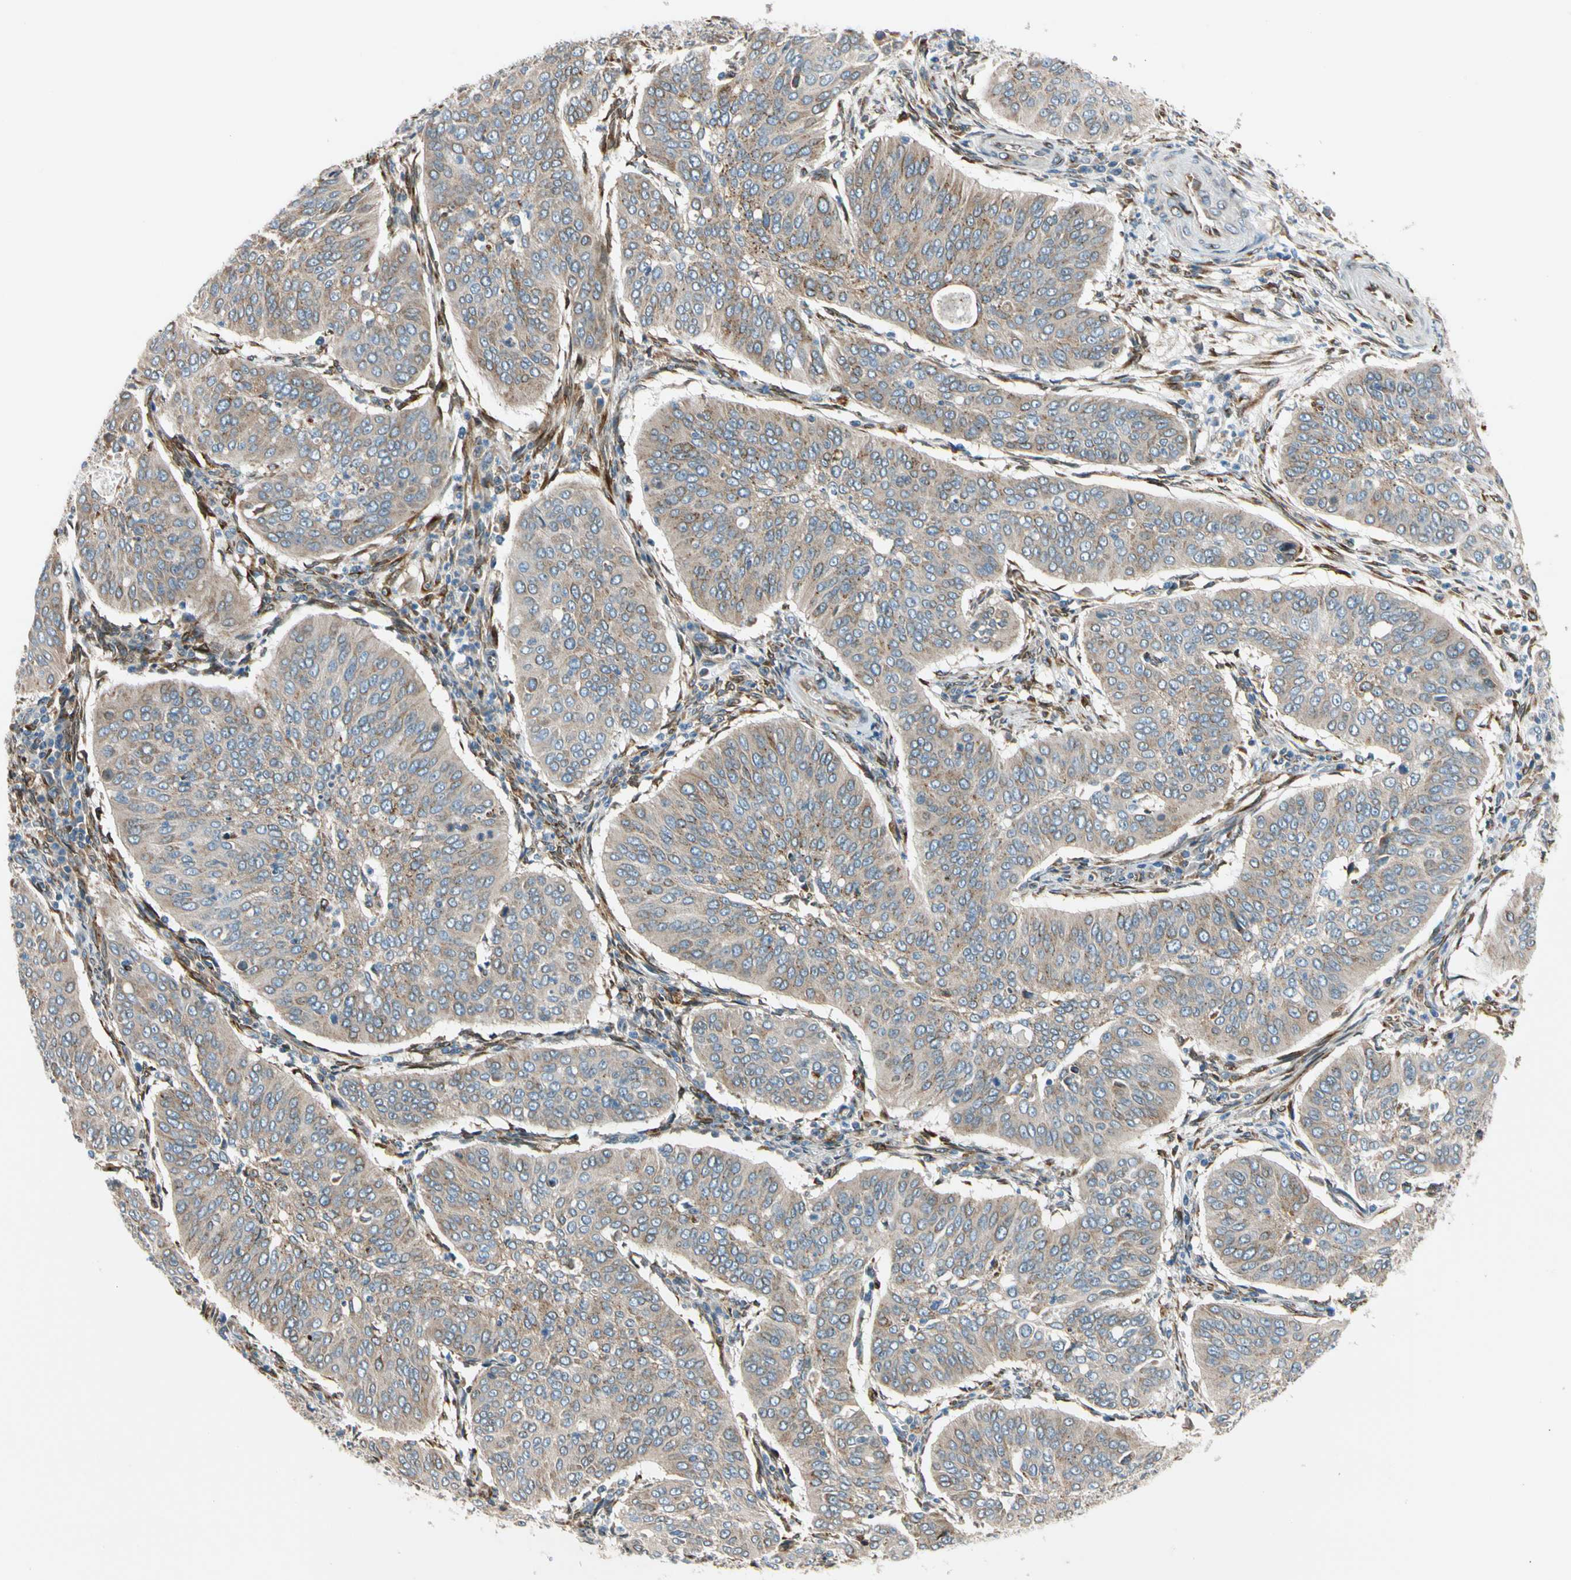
{"staining": {"intensity": "weak", "quantity": ">75%", "location": "cytoplasmic/membranous"}, "tissue": "cervical cancer", "cell_type": "Tumor cells", "image_type": "cancer", "snomed": [{"axis": "morphology", "description": "Normal tissue, NOS"}, {"axis": "morphology", "description": "Squamous cell carcinoma, NOS"}, {"axis": "topography", "description": "Cervix"}], "caption": "IHC staining of cervical cancer, which displays low levels of weak cytoplasmic/membranous staining in approximately >75% of tumor cells indicating weak cytoplasmic/membranous protein staining. The staining was performed using DAB (brown) for protein detection and nuclei were counterstained in hematoxylin (blue).", "gene": "NUCB1", "patient": {"sex": "female", "age": 39}}